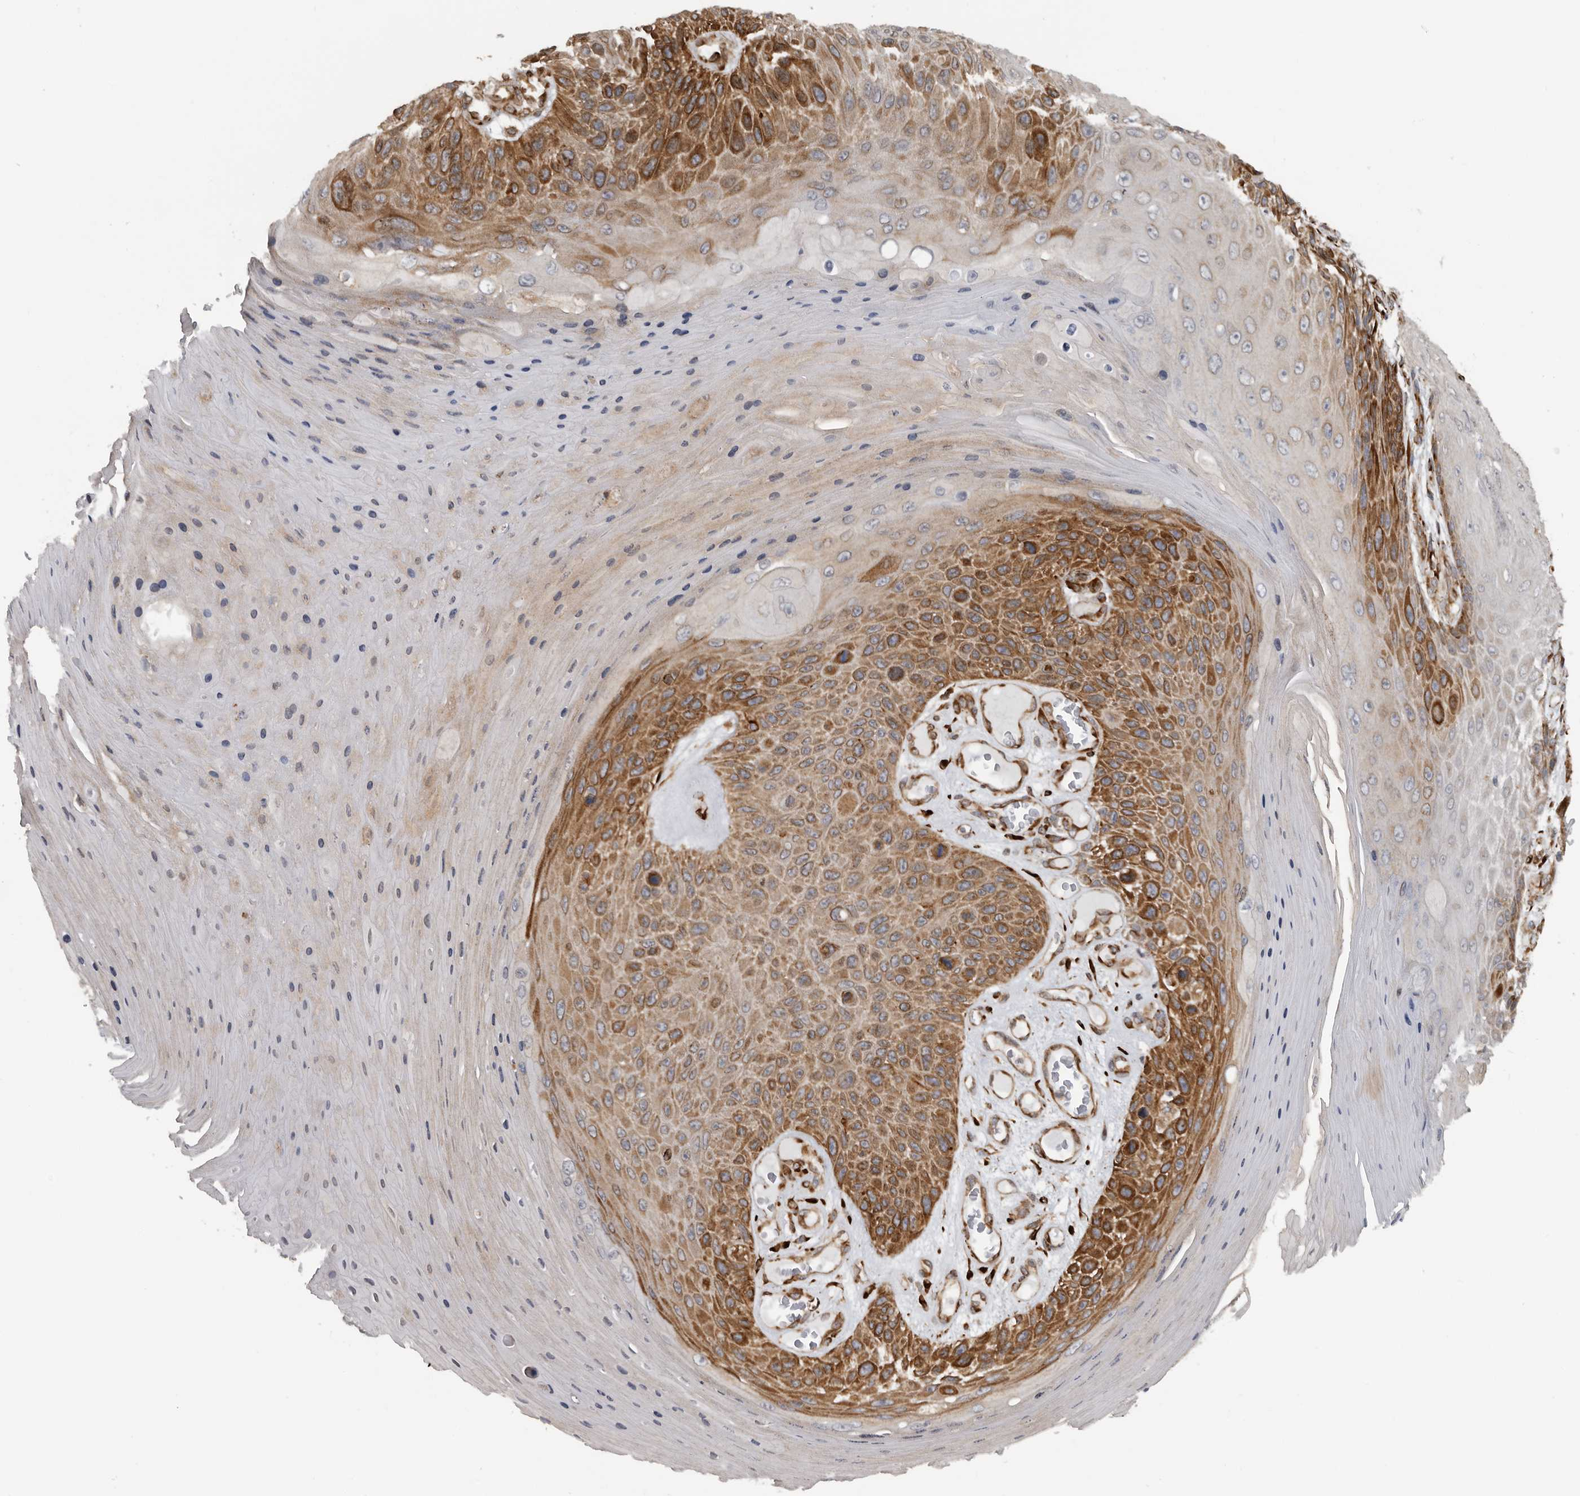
{"staining": {"intensity": "moderate", "quantity": "25%-75%", "location": "cytoplasmic/membranous"}, "tissue": "skin cancer", "cell_type": "Tumor cells", "image_type": "cancer", "snomed": [{"axis": "morphology", "description": "Squamous cell carcinoma, NOS"}, {"axis": "topography", "description": "Skin"}], "caption": "Immunohistochemistry histopathology image of neoplastic tissue: human skin cancer (squamous cell carcinoma) stained using immunohistochemistry (IHC) shows medium levels of moderate protein expression localized specifically in the cytoplasmic/membranous of tumor cells, appearing as a cytoplasmic/membranous brown color.", "gene": "CEP350", "patient": {"sex": "female", "age": 88}}